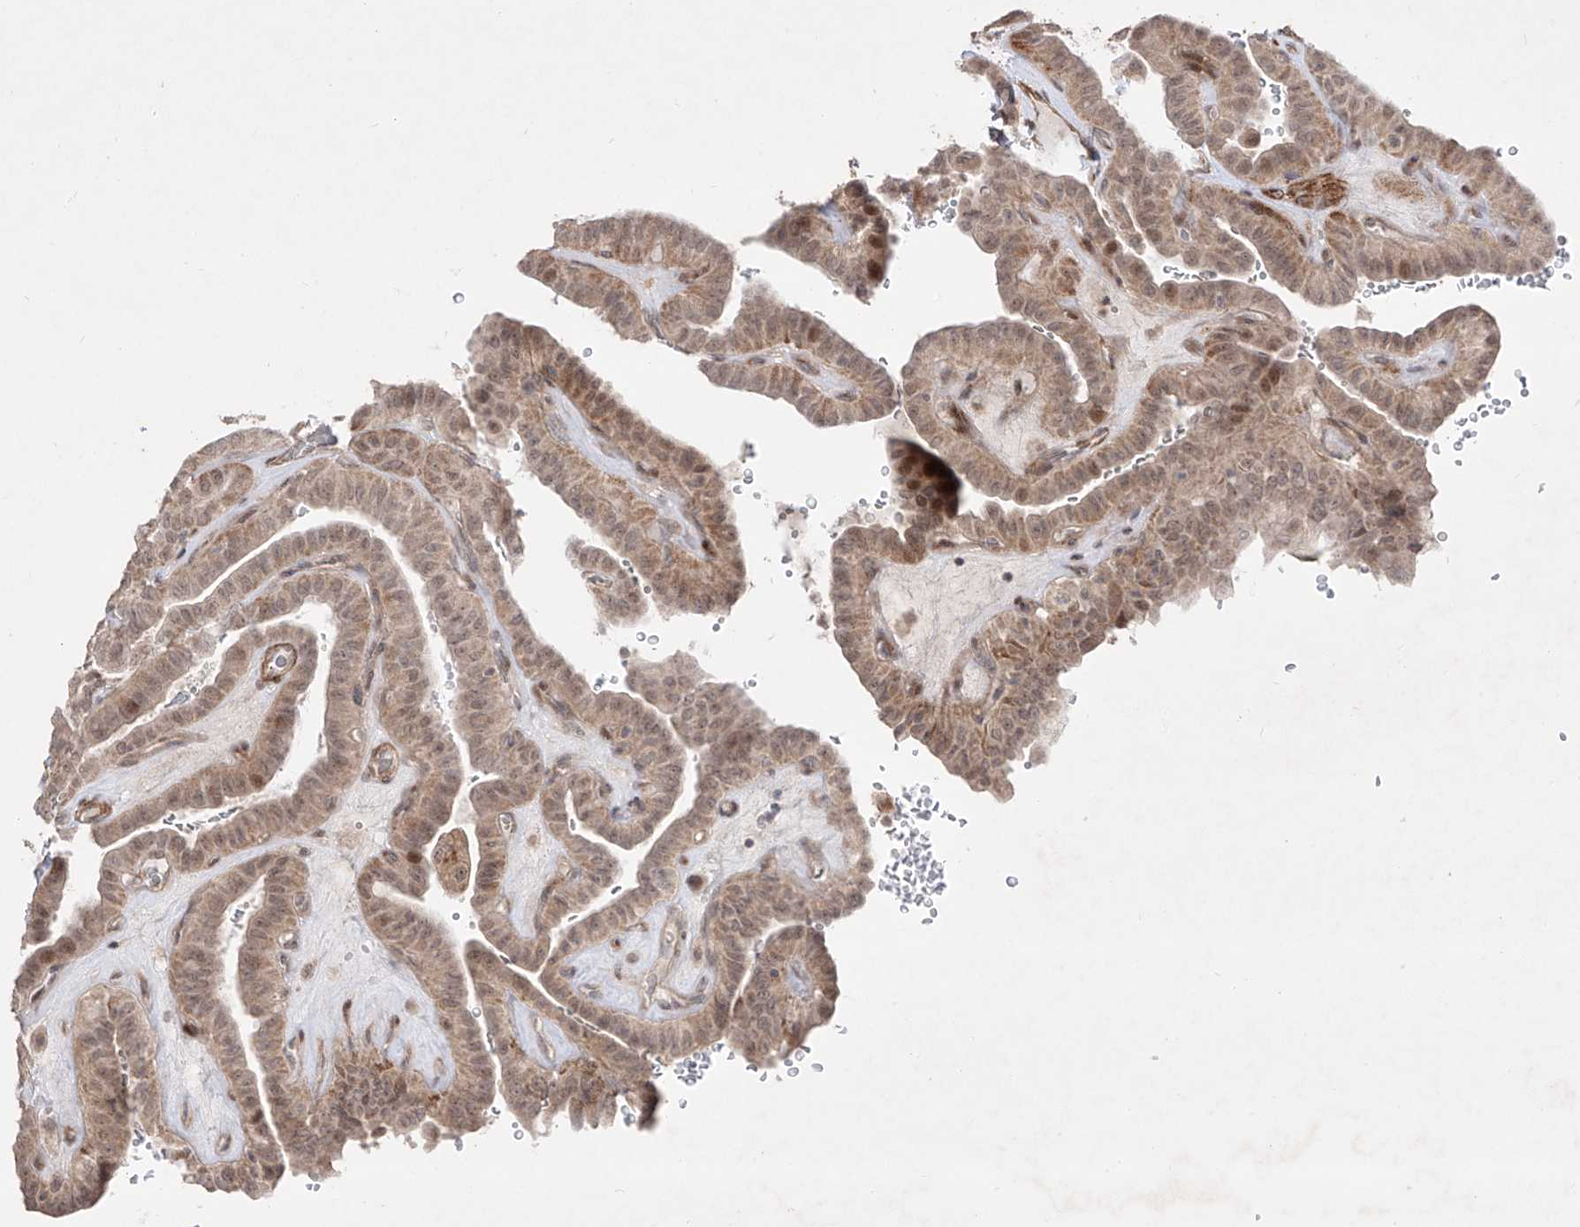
{"staining": {"intensity": "weak", "quantity": ">75%", "location": "cytoplasmic/membranous,nuclear"}, "tissue": "thyroid cancer", "cell_type": "Tumor cells", "image_type": "cancer", "snomed": [{"axis": "morphology", "description": "Papillary adenocarcinoma, NOS"}, {"axis": "topography", "description": "Thyroid gland"}], "caption": "Human thyroid cancer (papillary adenocarcinoma) stained with a protein marker shows weak staining in tumor cells.", "gene": "KDM1B", "patient": {"sex": "male", "age": 77}}